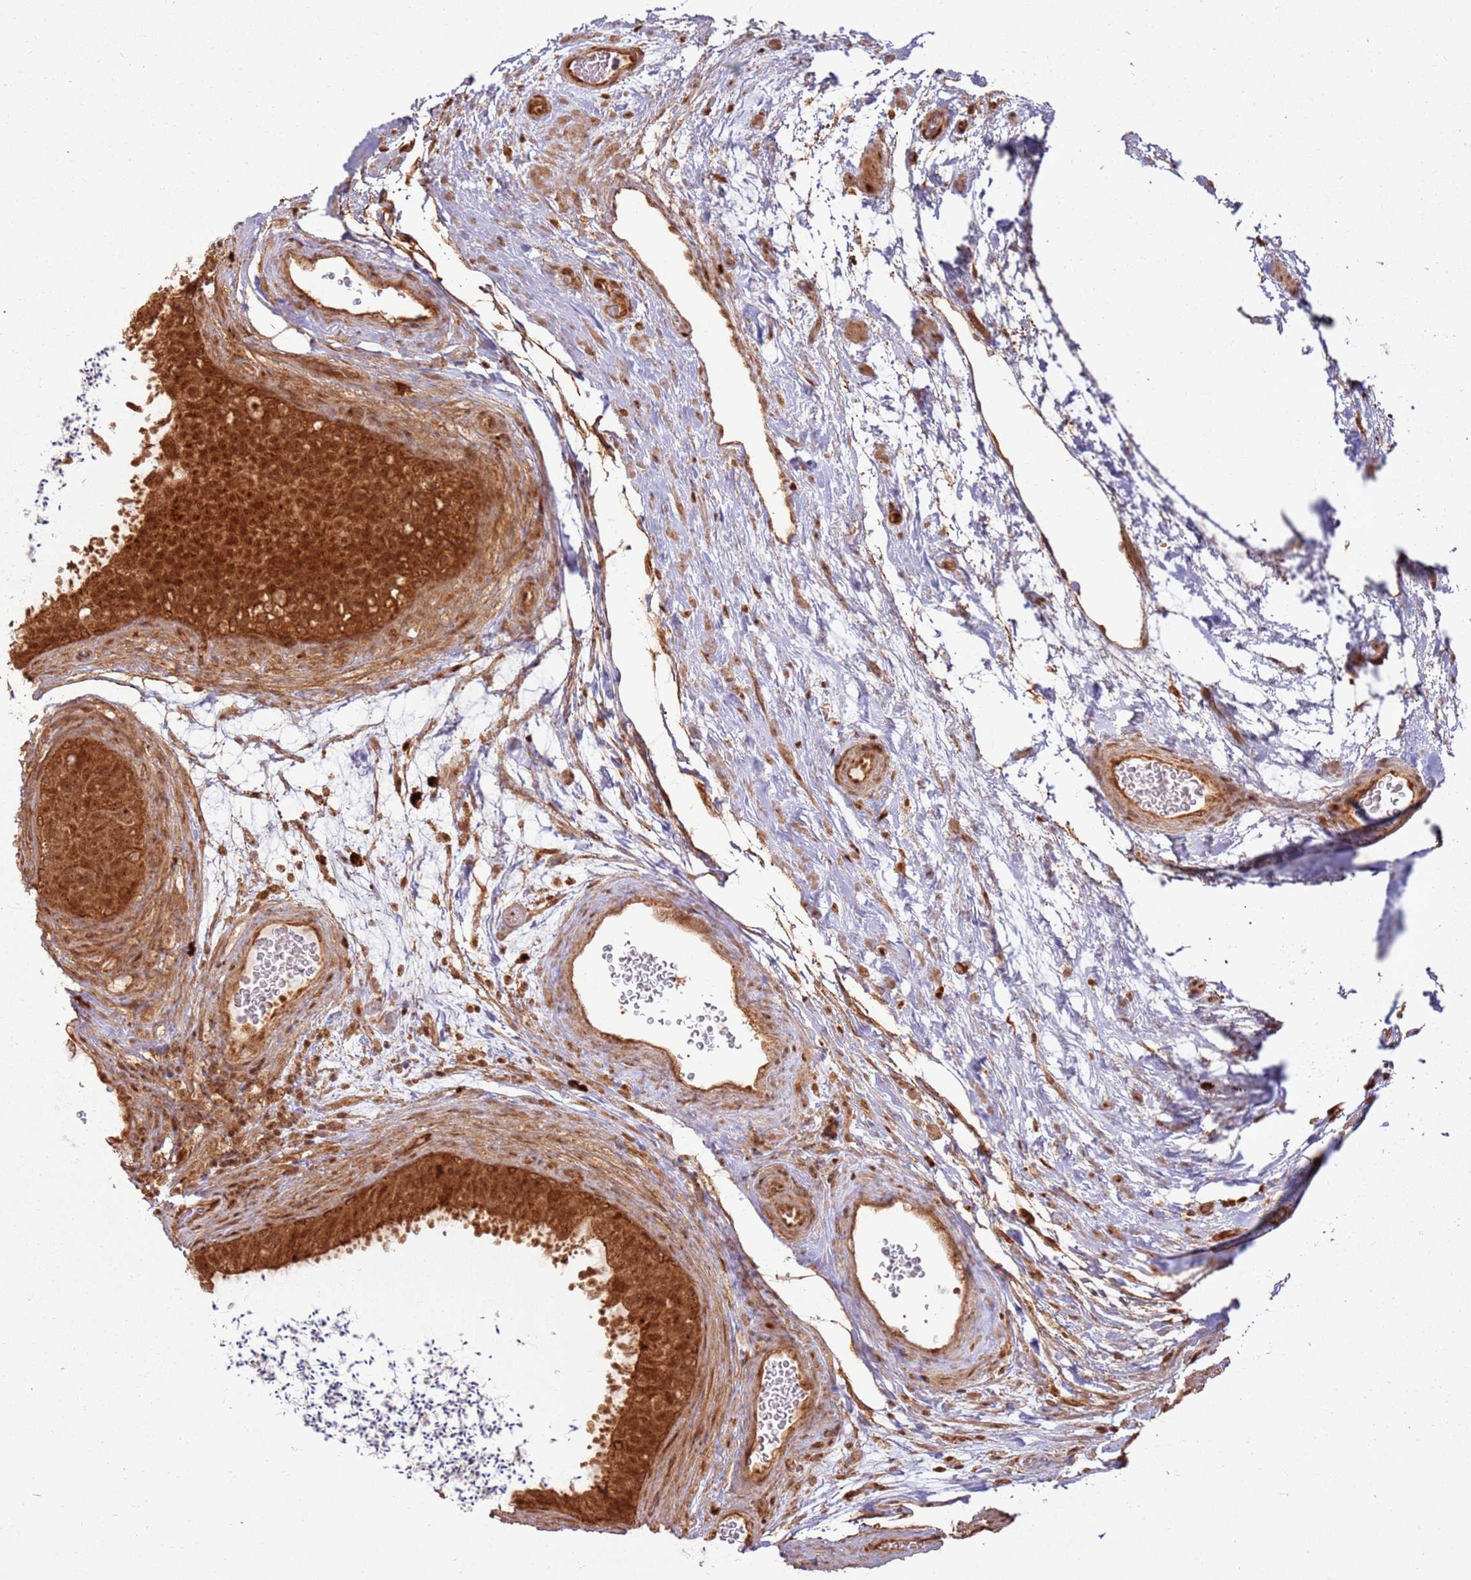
{"staining": {"intensity": "strong", "quantity": ">75%", "location": "cytoplasmic/membranous"}, "tissue": "epididymis", "cell_type": "Glandular cells", "image_type": "normal", "snomed": [{"axis": "morphology", "description": "Normal tissue, NOS"}, {"axis": "topography", "description": "Epididymis, spermatic cord, NOS"}], "caption": "The histopathology image displays staining of unremarkable epididymis, revealing strong cytoplasmic/membranous protein staining (brown color) within glandular cells.", "gene": "TBC1D13", "patient": {"sex": "male", "age": 50}}